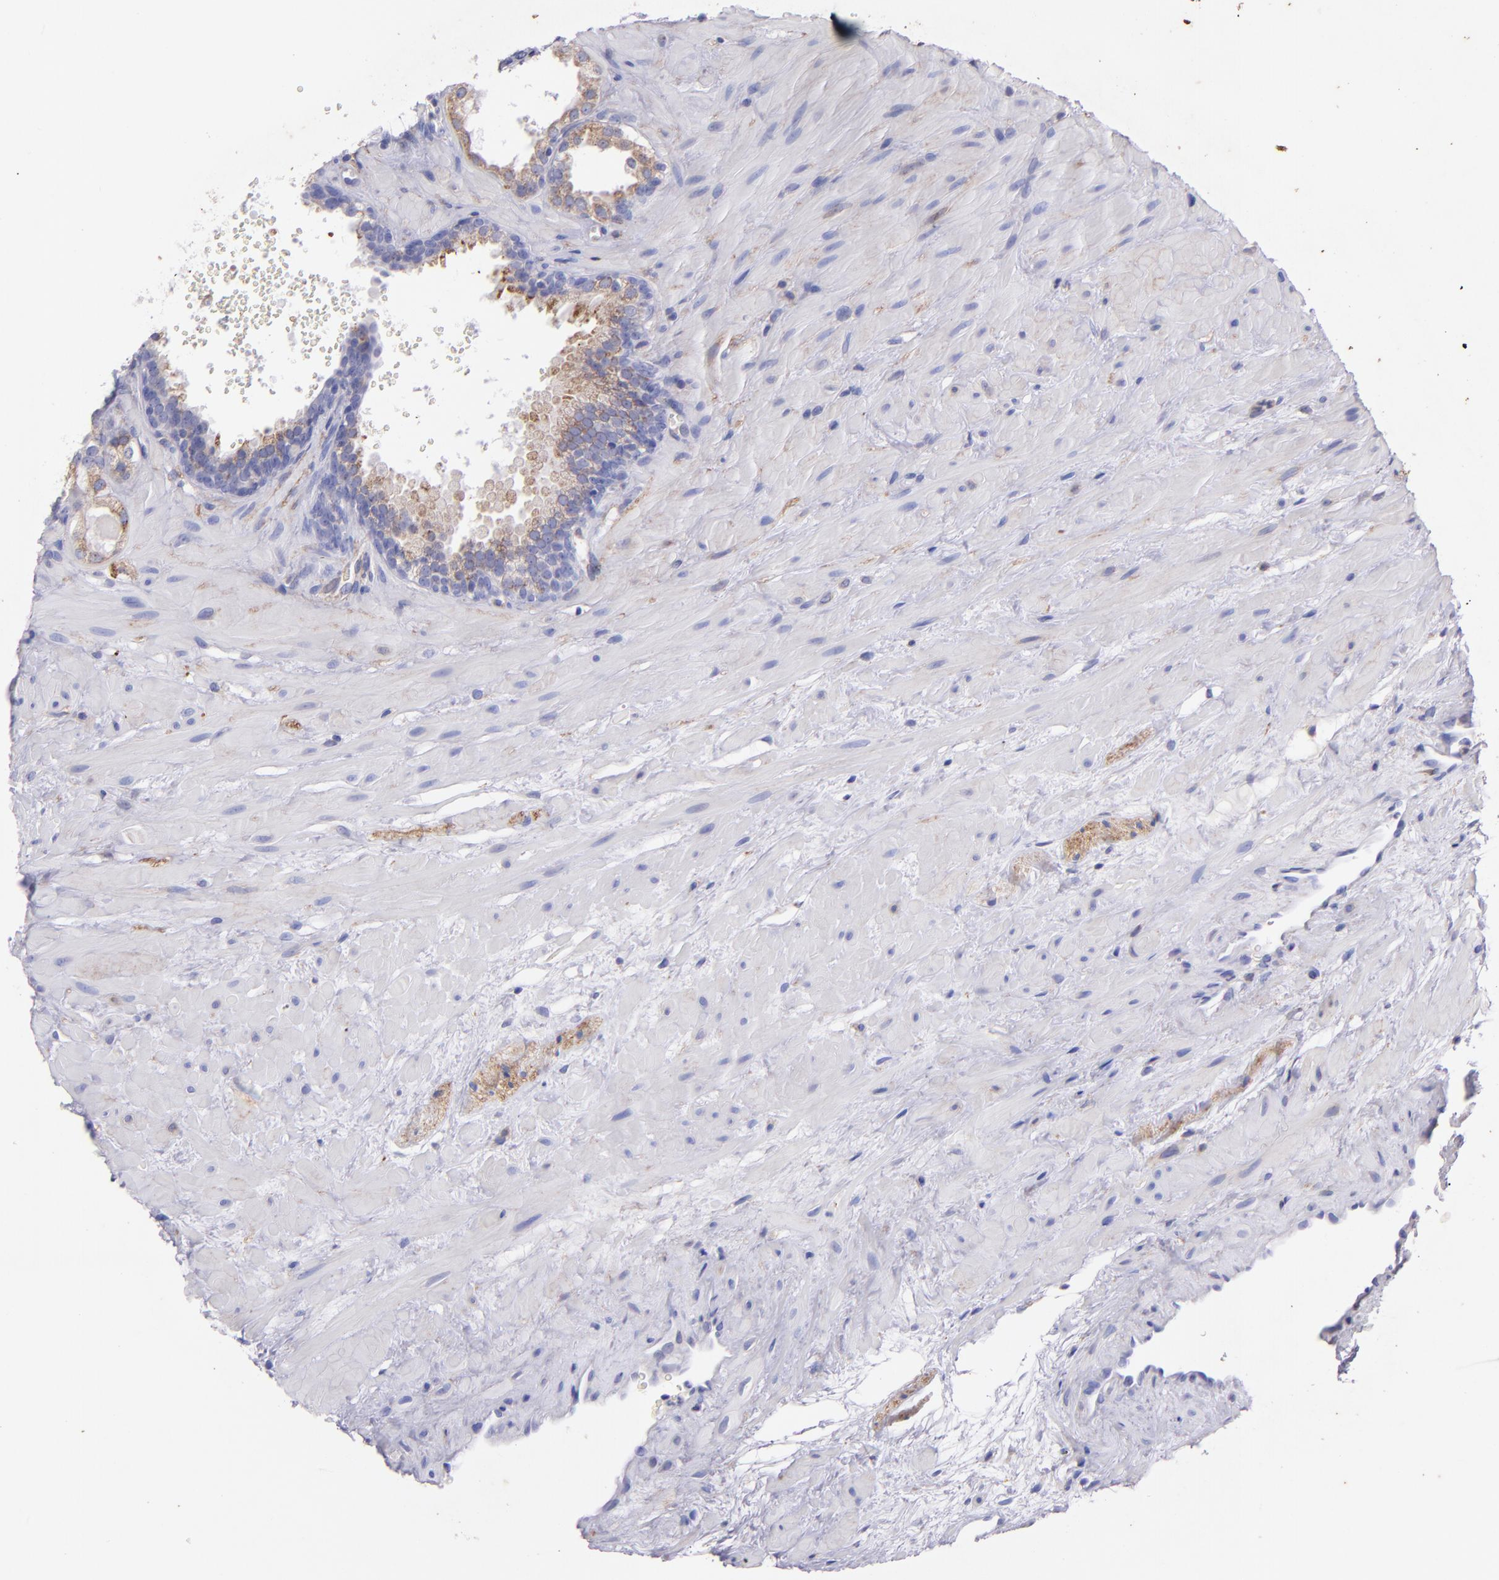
{"staining": {"intensity": "moderate", "quantity": ">75%", "location": "cytoplasmic/membranous"}, "tissue": "prostate cancer", "cell_type": "Tumor cells", "image_type": "cancer", "snomed": [{"axis": "morphology", "description": "Adenocarcinoma, Low grade"}, {"axis": "topography", "description": "Prostate"}], "caption": "High-power microscopy captured an IHC image of prostate cancer, revealing moderate cytoplasmic/membranous expression in about >75% of tumor cells.", "gene": "RET", "patient": {"sex": "male", "age": 57}}